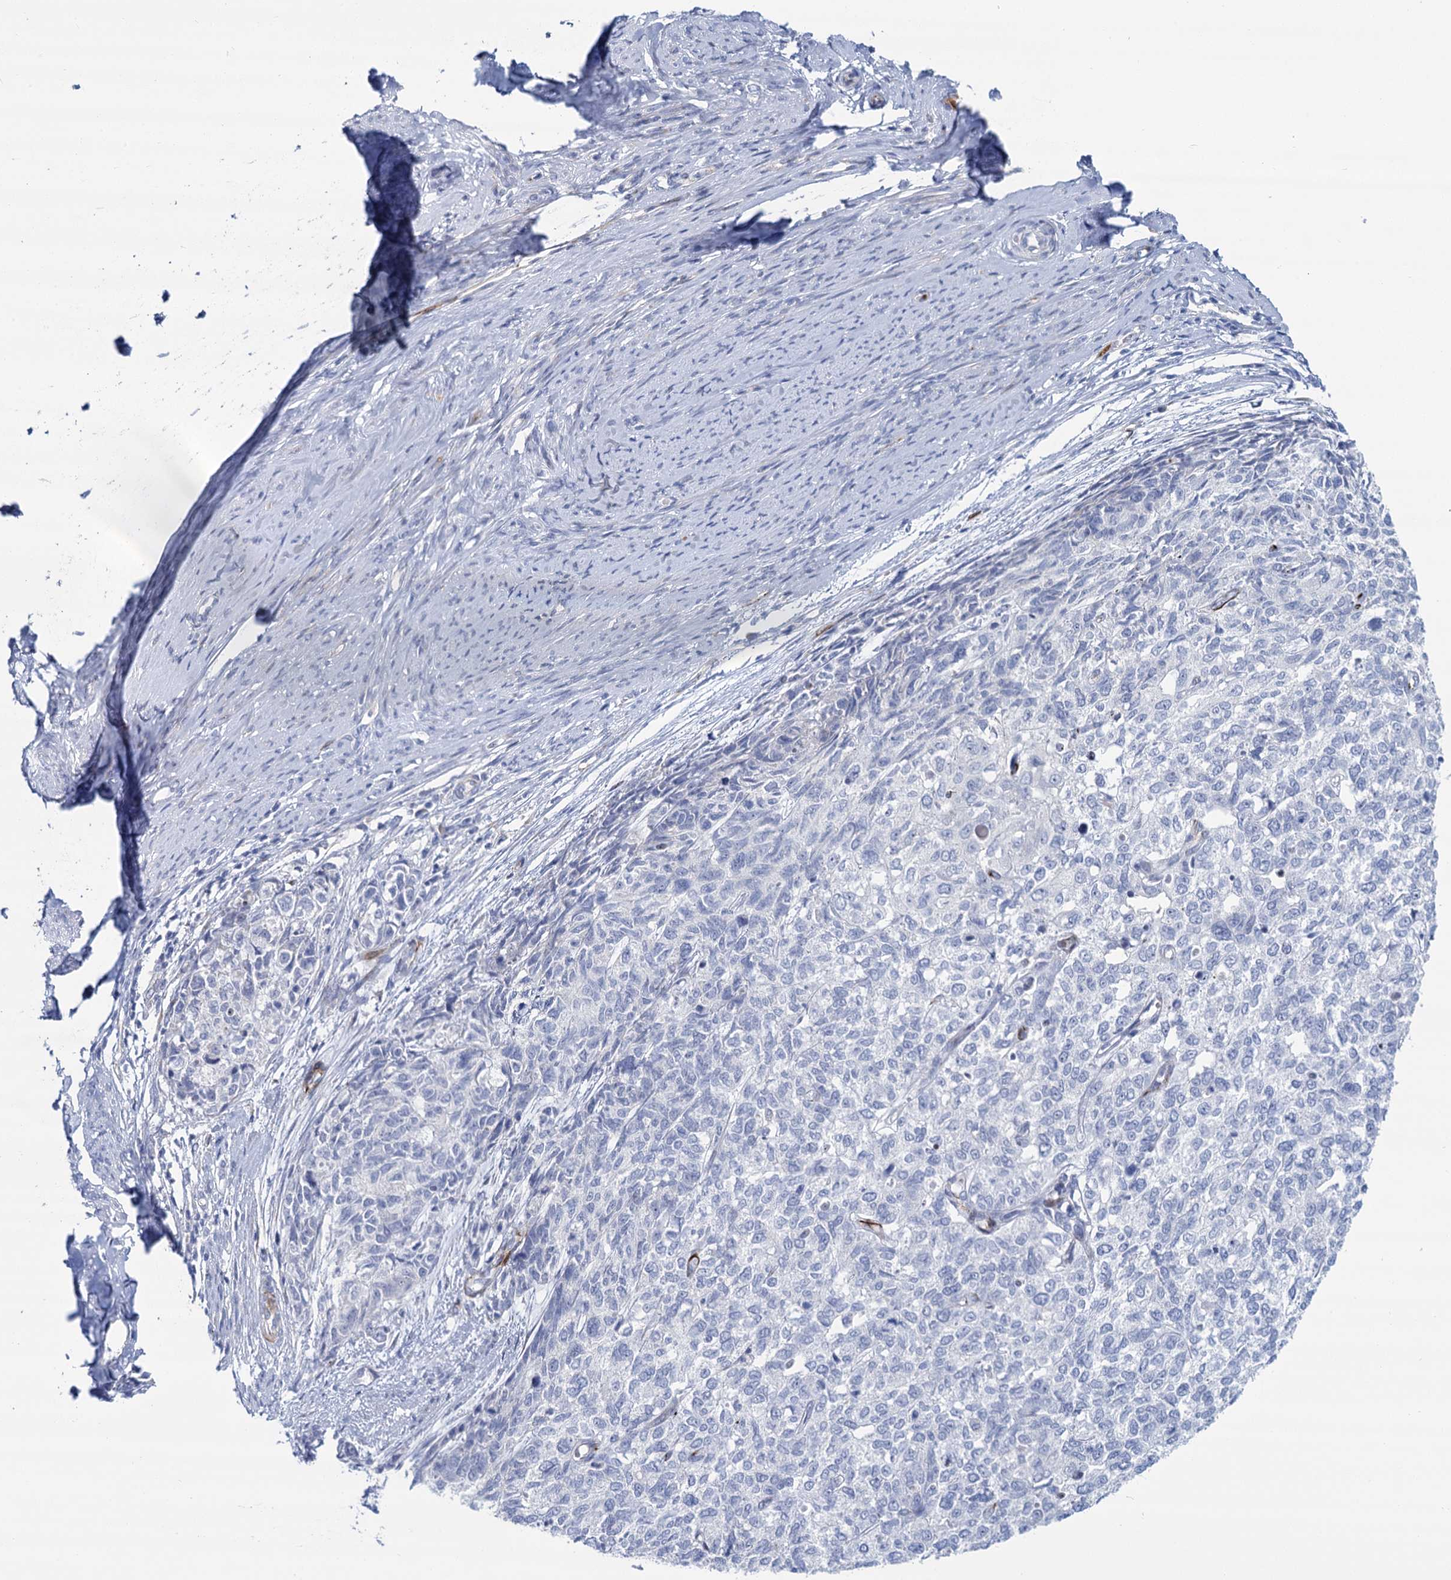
{"staining": {"intensity": "negative", "quantity": "none", "location": "none"}, "tissue": "cervical cancer", "cell_type": "Tumor cells", "image_type": "cancer", "snomed": [{"axis": "morphology", "description": "Squamous cell carcinoma, NOS"}, {"axis": "topography", "description": "Cervix"}], "caption": "A micrograph of human cervical cancer (squamous cell carcinoma) is negative for staining in tumor cells.", "gene": "SH3TC2", "patient": {"sex": "female", "age": 63}}